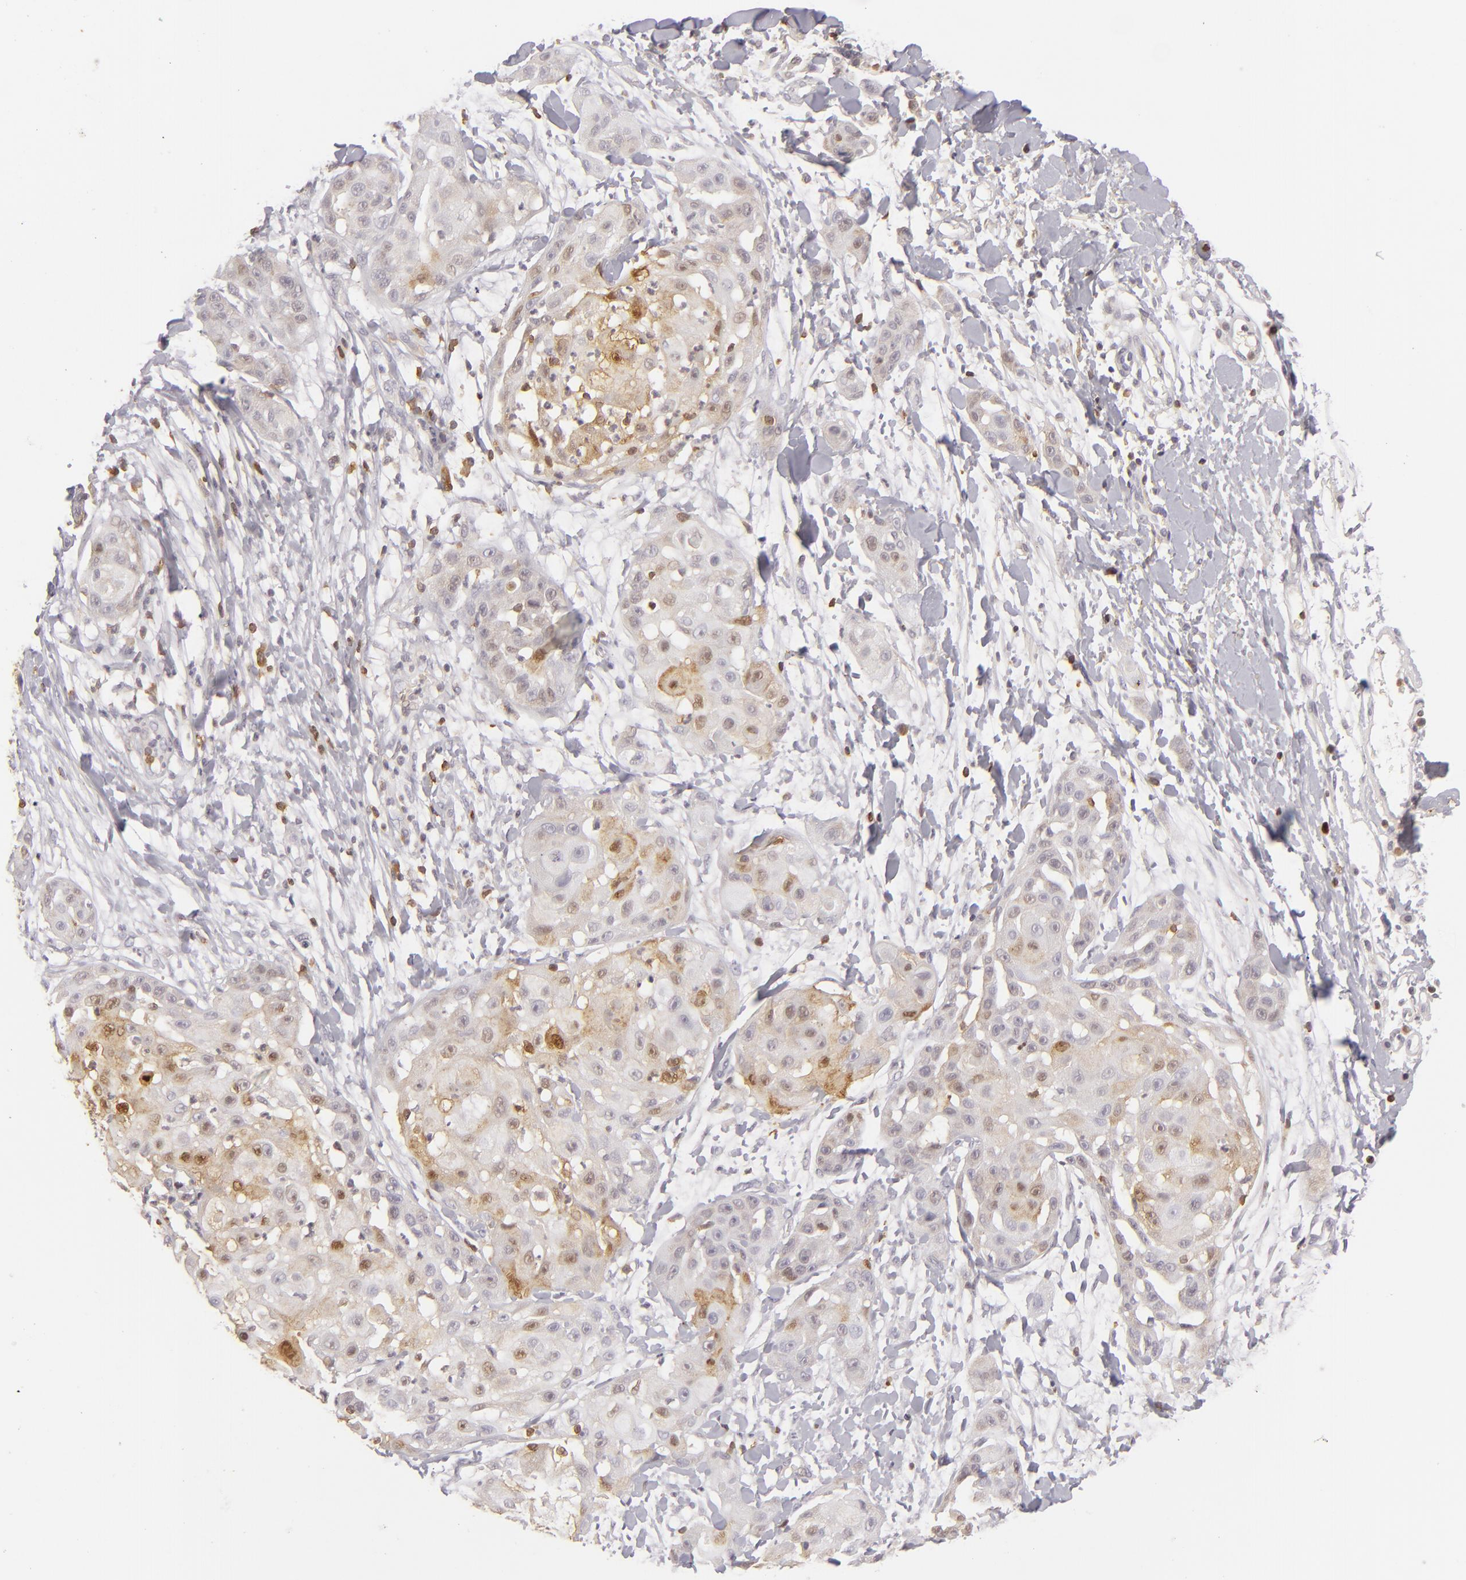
{"staining": {"intensity": "moderate", "quantity": "<25%", "location": "cytoplasmic/membranous,nuclear"}, "tissue": "skin cancer", "cell_type": "Tumor cells", "image_type": "cancer", "snomed": [{"axis": "morphology", "description": "Squamous cell carcinoma, NOS"}, {"axis": "topography", "description": "Skin"}], "caption": "Protein expression analysis of human skin cancer (squamous cell carcinoma) reveals moderate cytoplasmic/membranous and nuclear positivity in about <25% of tumor cells.", "gene": "APOBEC3G", "patient": {"sex": "female", "age": 57}}